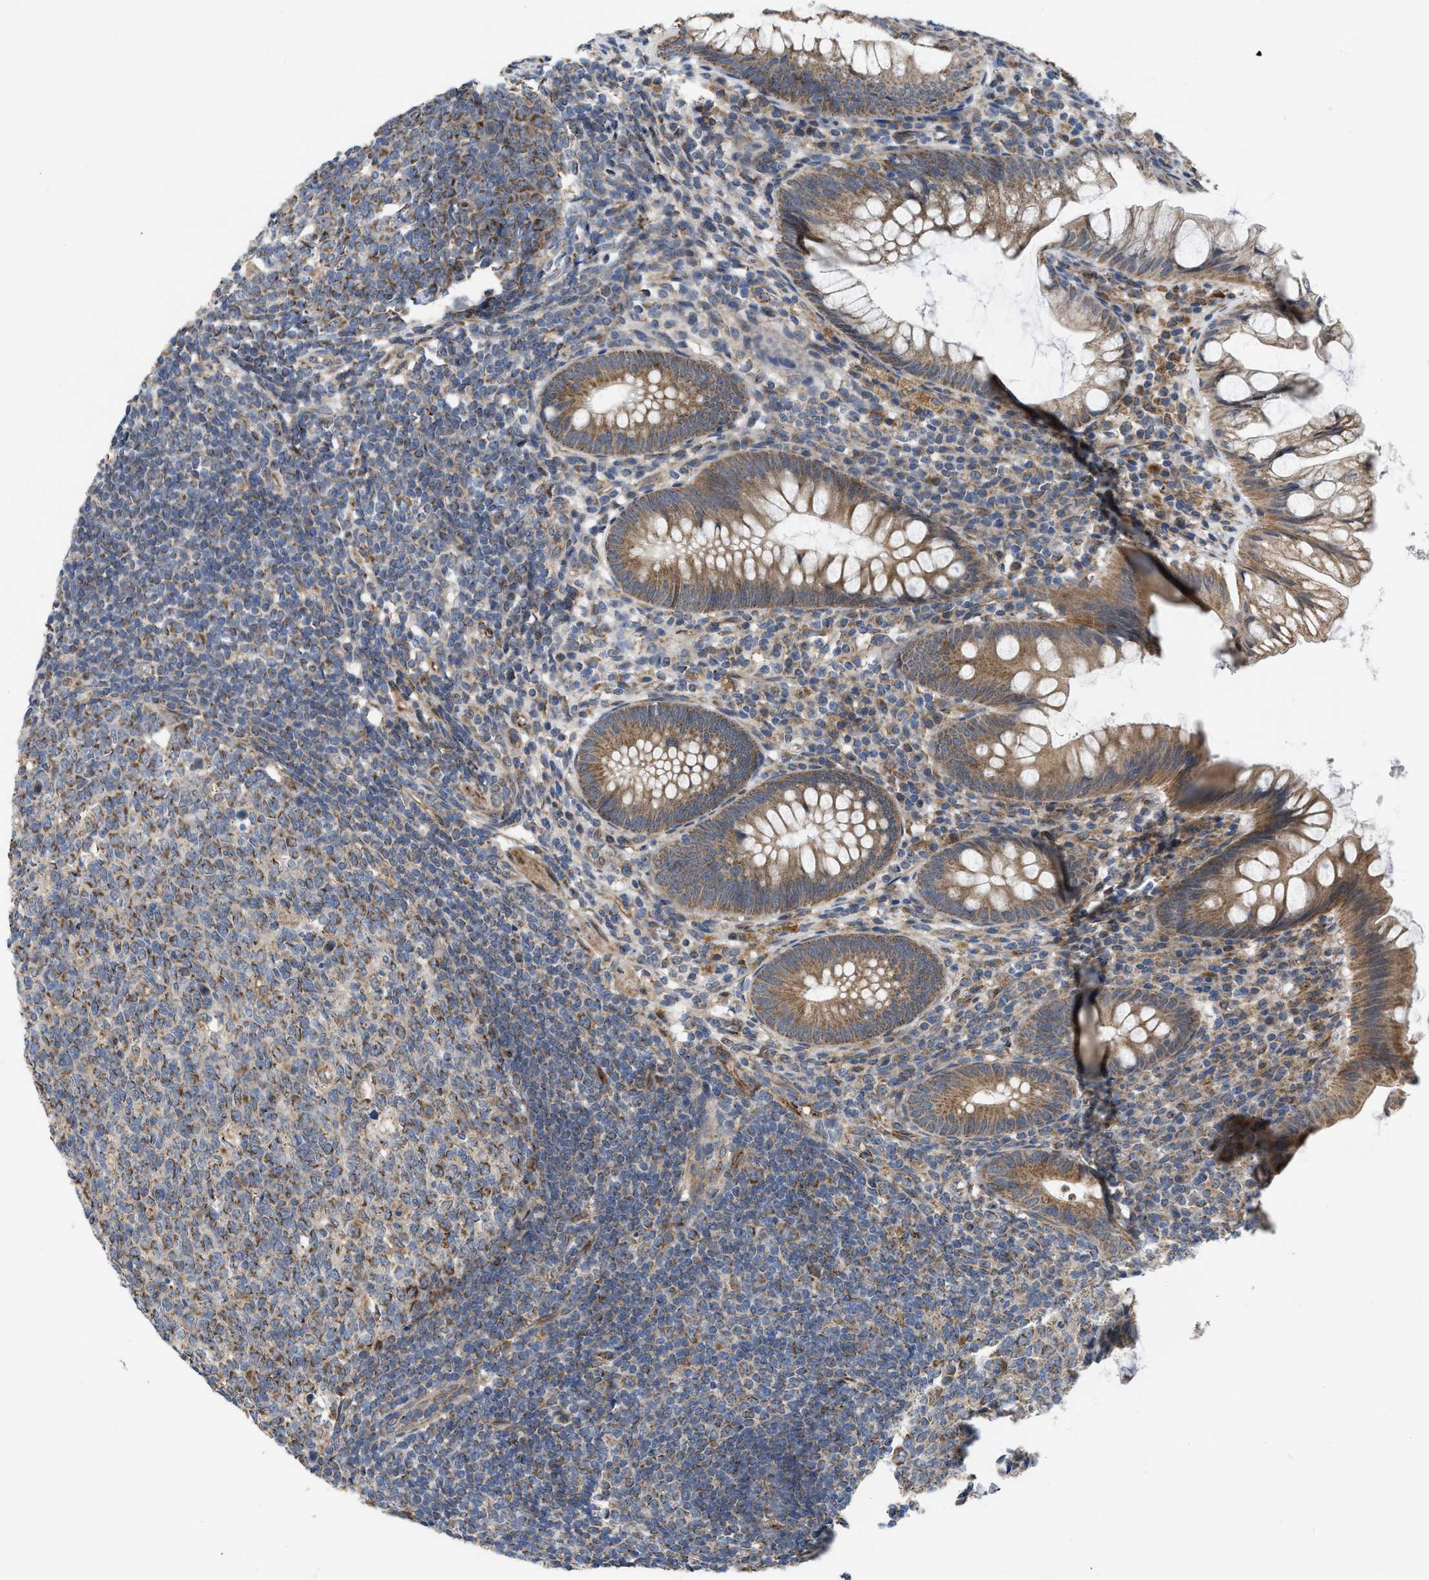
{"staining": {"intensity": "moderate", "quantity": ">75%", "location": "cytoplasmic/membranous"}, "tissue": "appendix", "cell_type": "Glandular cells", "image_type": "normal", "snomed": [{"axis": "morphology", "description": "Normal tissue, NOS"}, {"axis": "topography", "description": "Appendix"}], "caption": "Moderate cytoplasmic/membranous positivity for a protein is seen in approximately >75% of glandular cells of normal appendix using immunohistochemistry.", "gene": "EOGT", "patient": {"sex": "male", "age": 56}}